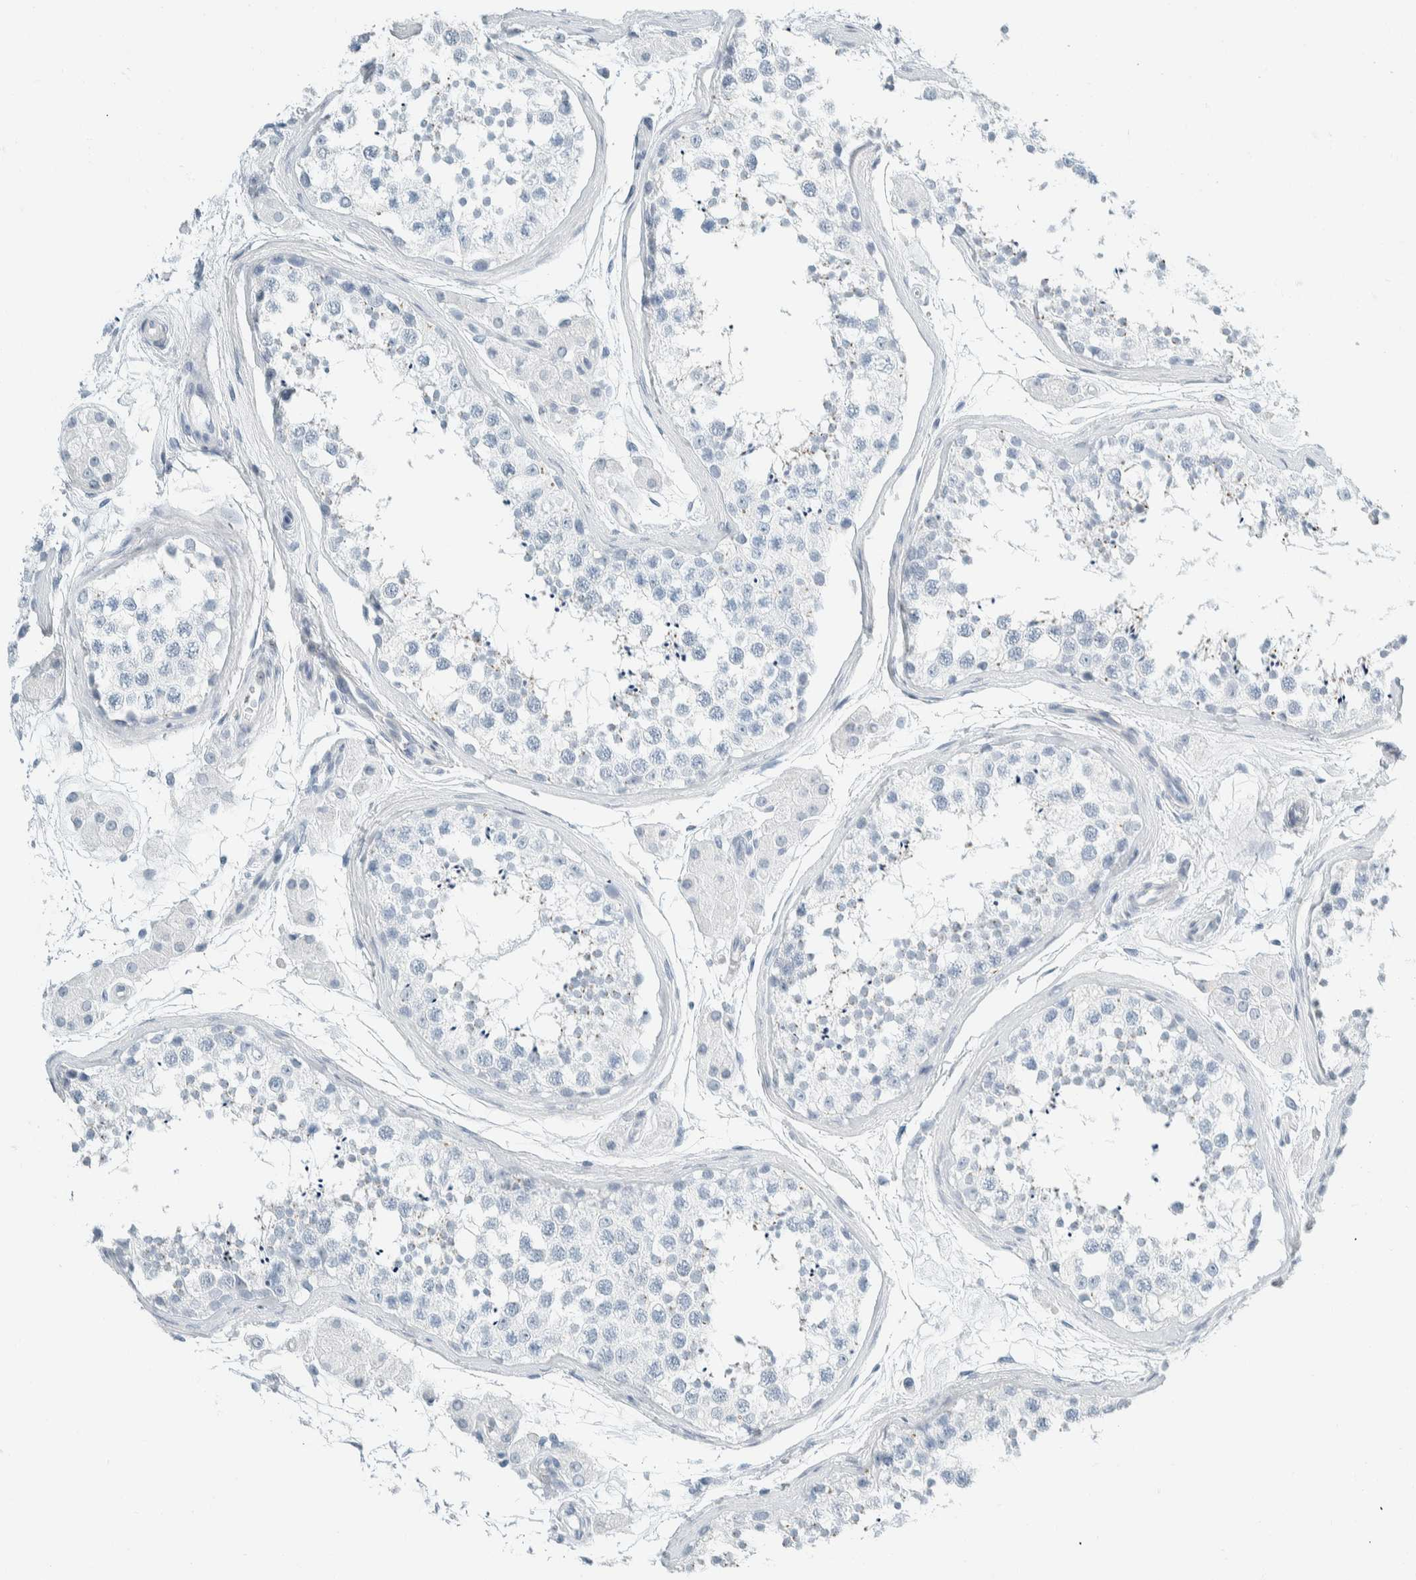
{"staining": {"intensity": "negative", "quantity": "none", "location": "none"}, "tissue": "testis", "cell_type": "Cells in seminiferous ducts", "image_type": "normal", "snomed": [{"axis": "morphology", "description": "Normal tissue, NOS"}, {"axis": "topography", "description": "Testis"}], "caption": "High power microscopy histopathology image of an immunohistochemistry (IHC) image of normal testis, revealing no significant staining in cells in seminiferous ducts.", "gene": "ARHGAP27", "patient": {"sex": "male", "age": 56}}